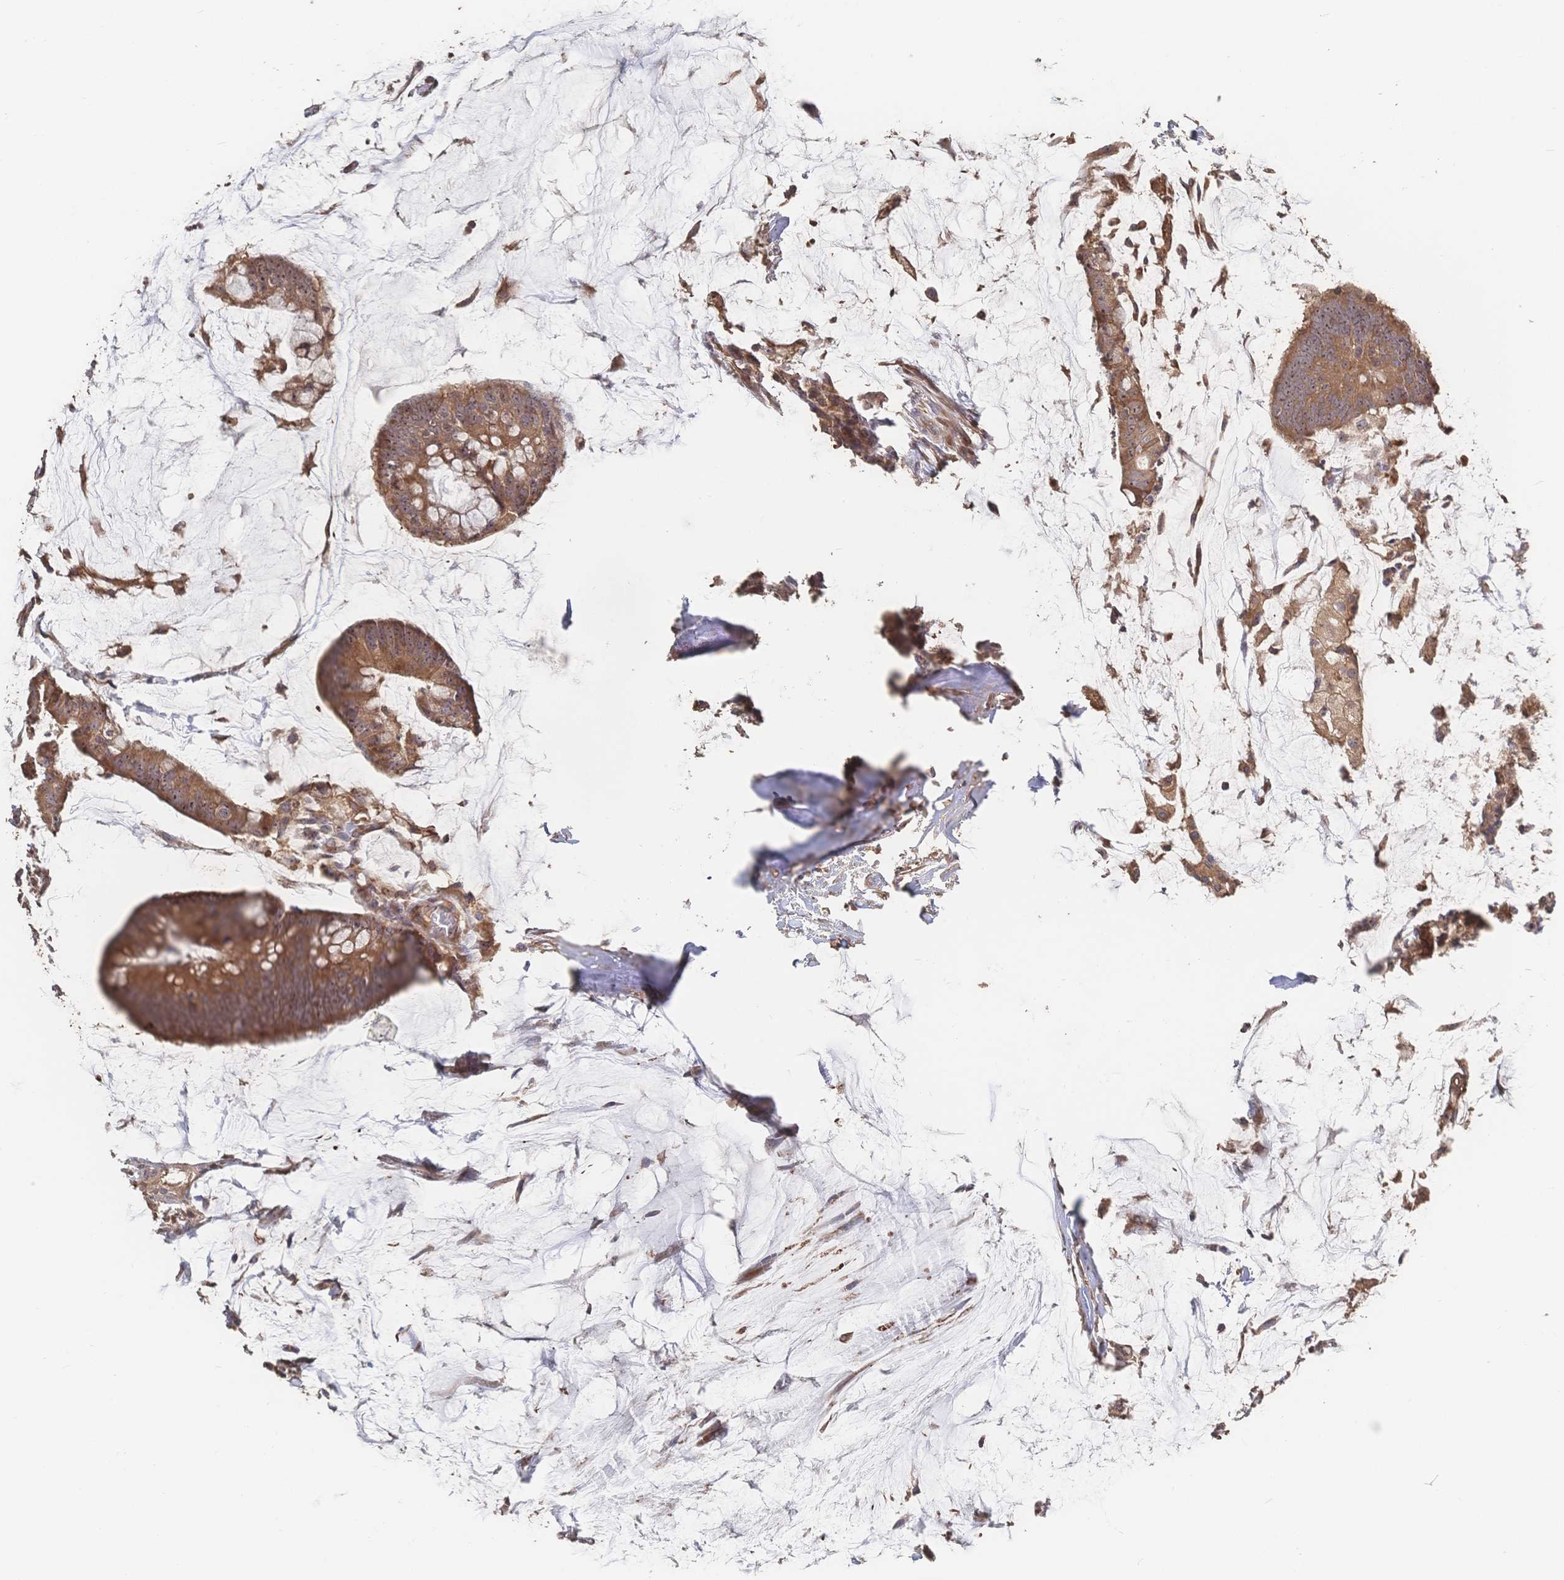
{"staining": {"intensity": "moderate", "quantity": ">75%", "location": "cytoplasmic/membranous,nuclear"}, "tissue": "colorectal cancer", "cell_type": "Tumor cells", "image_type": "cancer", "snomed": [{"axis": "morphology", "description": "Adenocarcinoma, NOS"}, {"axis": "topography", "description": "Colon"}], "caption": "Colorectal cancer (adenocarcinoma) stained with a brown dye exhibits moderate cytoplasmic/membranous and nuclear positive staining in approximately >75% of tumor cells.", "gene": "DNAJA4", "patient": {"sex": "male", "age": 62}}